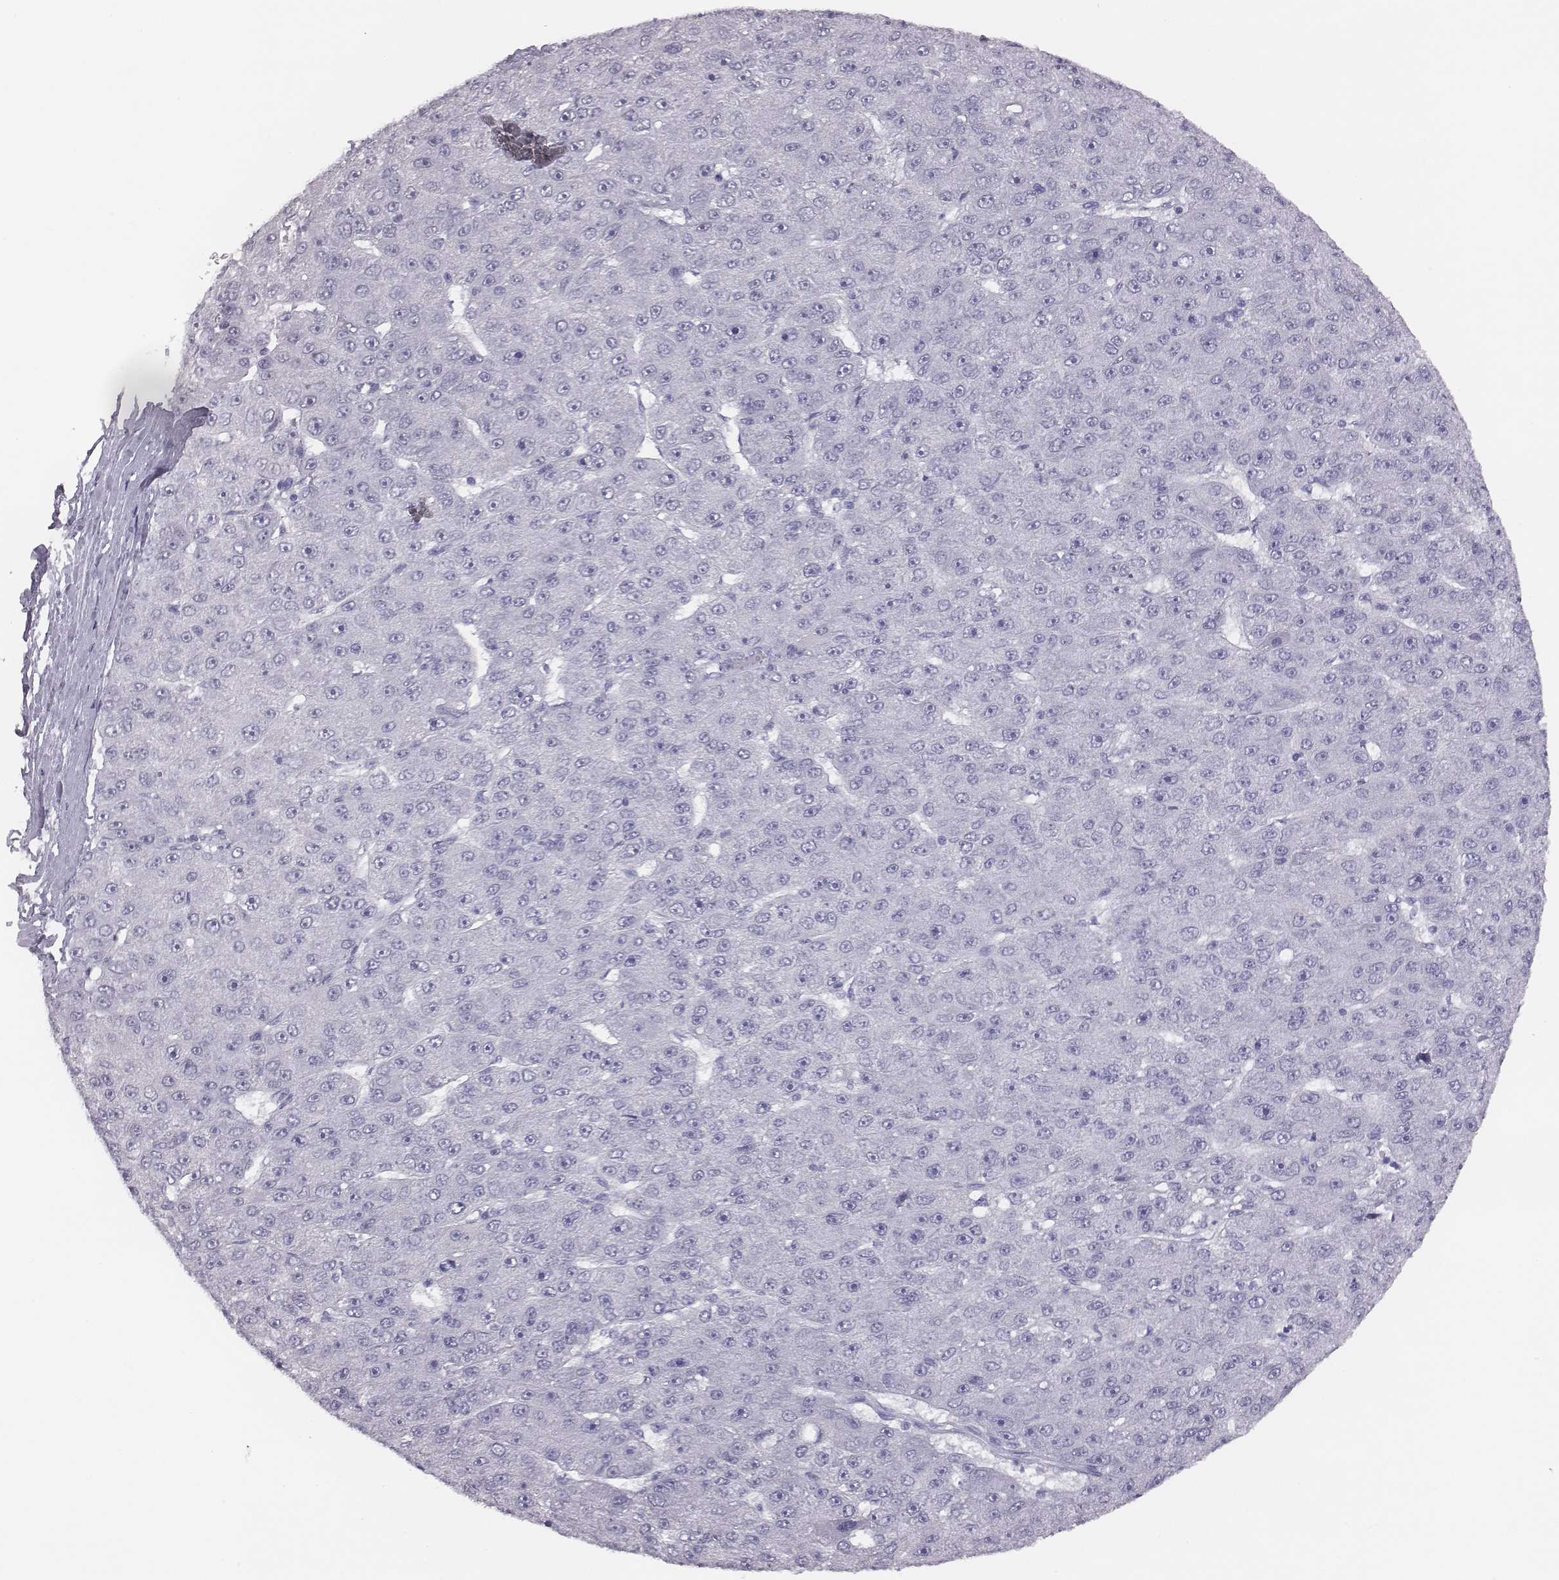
{"staining": {"intensity": "negative", "quantity": "none", "location": "none"}, "tissue": "liver cancer", "cell_type": "Tumor cells", "image_type": "cancer", "snomed": [{"axis": "morphology", "description": "Carcinoma, Hepatocellular, NOS"}, {"axis": "topography", "description": "Liver"}], "caption": "Micrograph shows no significant protein expression in tumor cells of liver hepatocellular carcinoma. (Stains: DAB immunohistochemistry (IHC) with hematoxylin counter stain, Microscopy: brightfield microscopy at high magnification).", "gene": "ACOD1", "patient": {"sex": "male", "age": 67}}